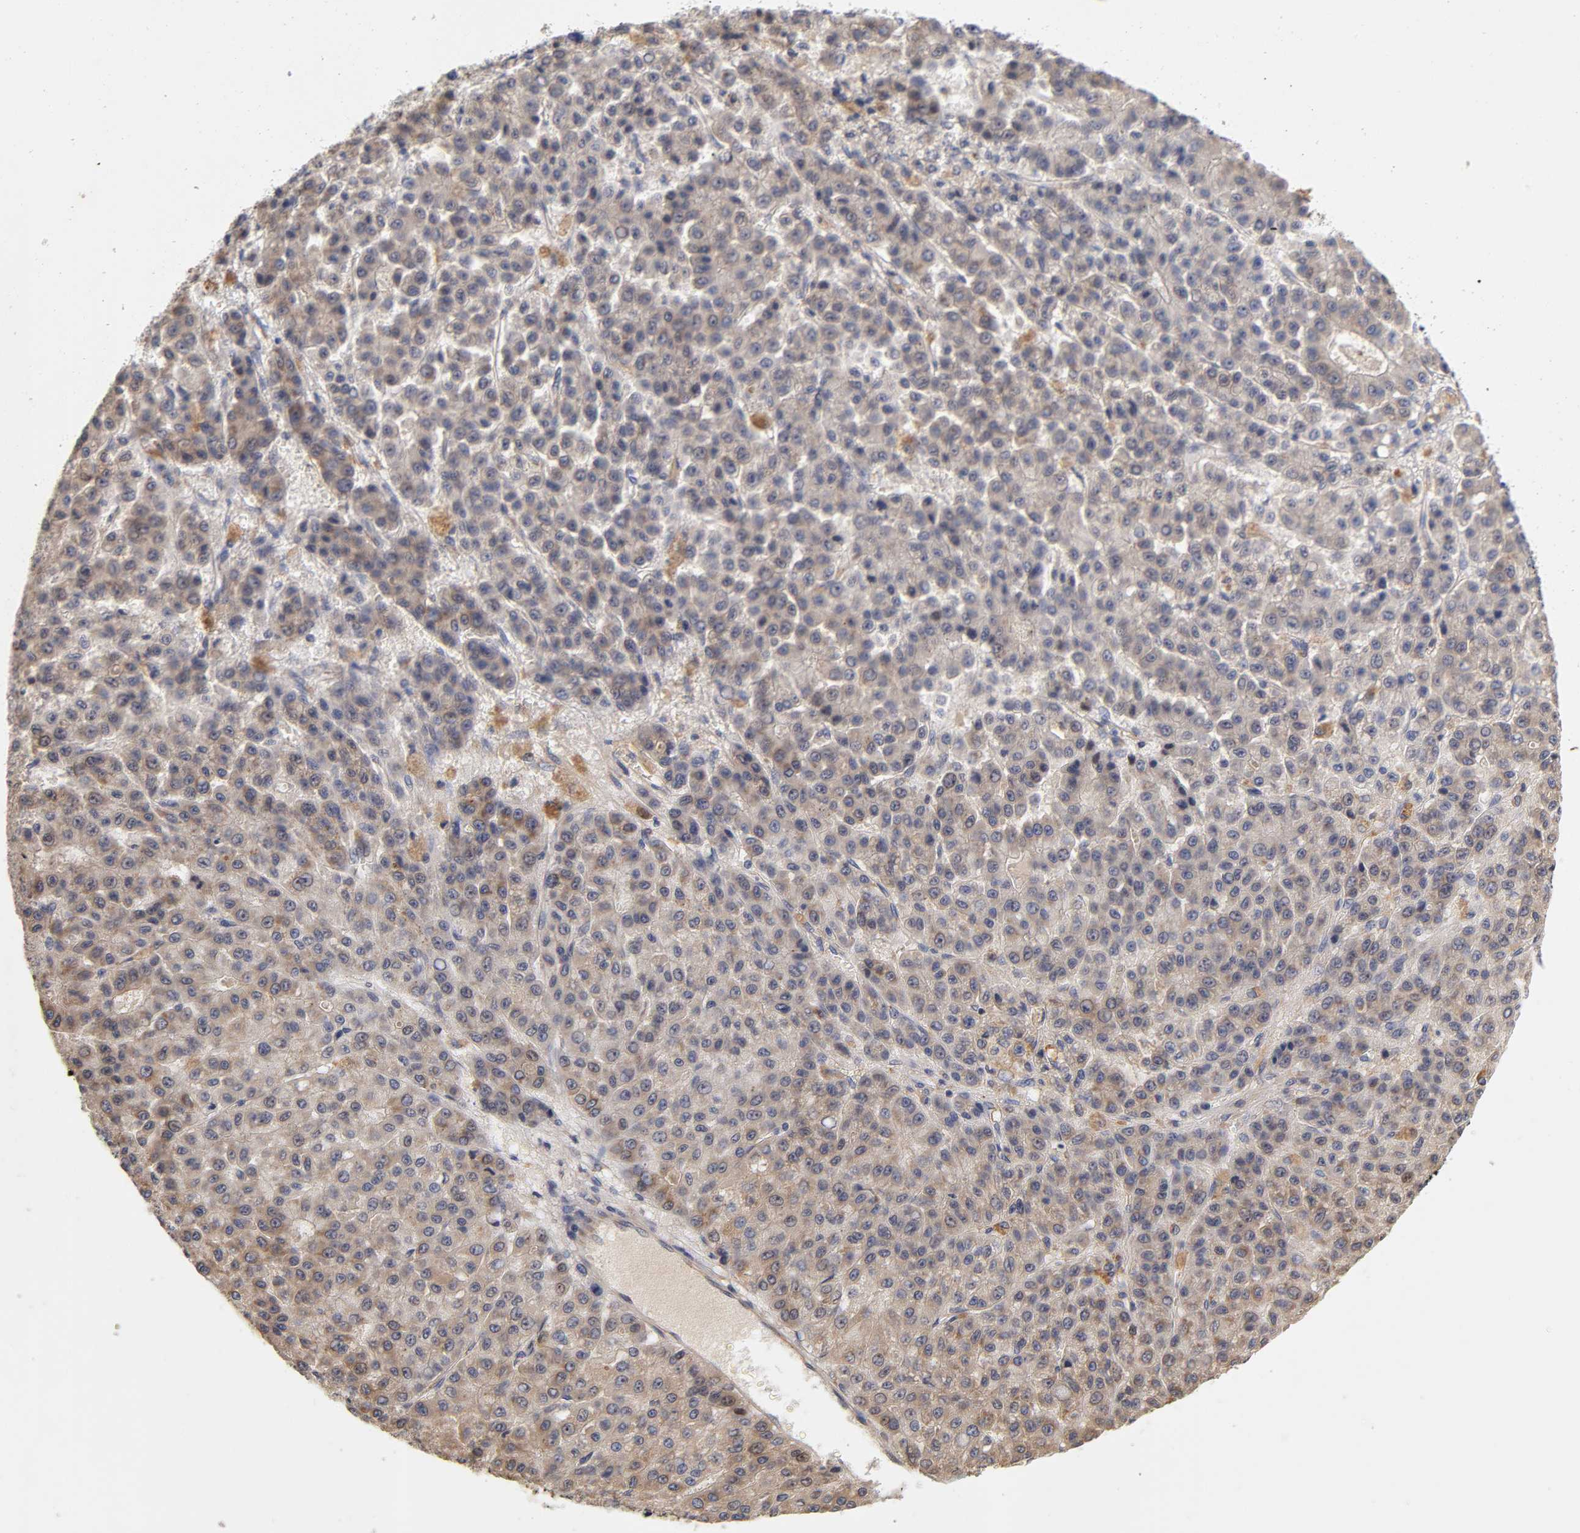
{"staining": {"intensity": "weak", "quantity": ">75%", "location": "cytoplasmic/membranous"}, "tissue": "liver cancer", "cell_type": "Tumor cells", "image_type": "cancer", "snomed": [{"axis": "morphology", "description": "Carcinoma, Hepatocellular, NOS"}, {"axis": "topography", "description": "Liver"}], "caption": "Protein expression analysis of human liver cancer reveals weak cytoplasmic/membranous positivity in about >75% of tumor cells. (DAB (3,3'-diaminobenzidine) IHC with brightfield microscopy, high magnification).", "gene": "RPS29", "patient": {"sex": "male", "age": 70}}